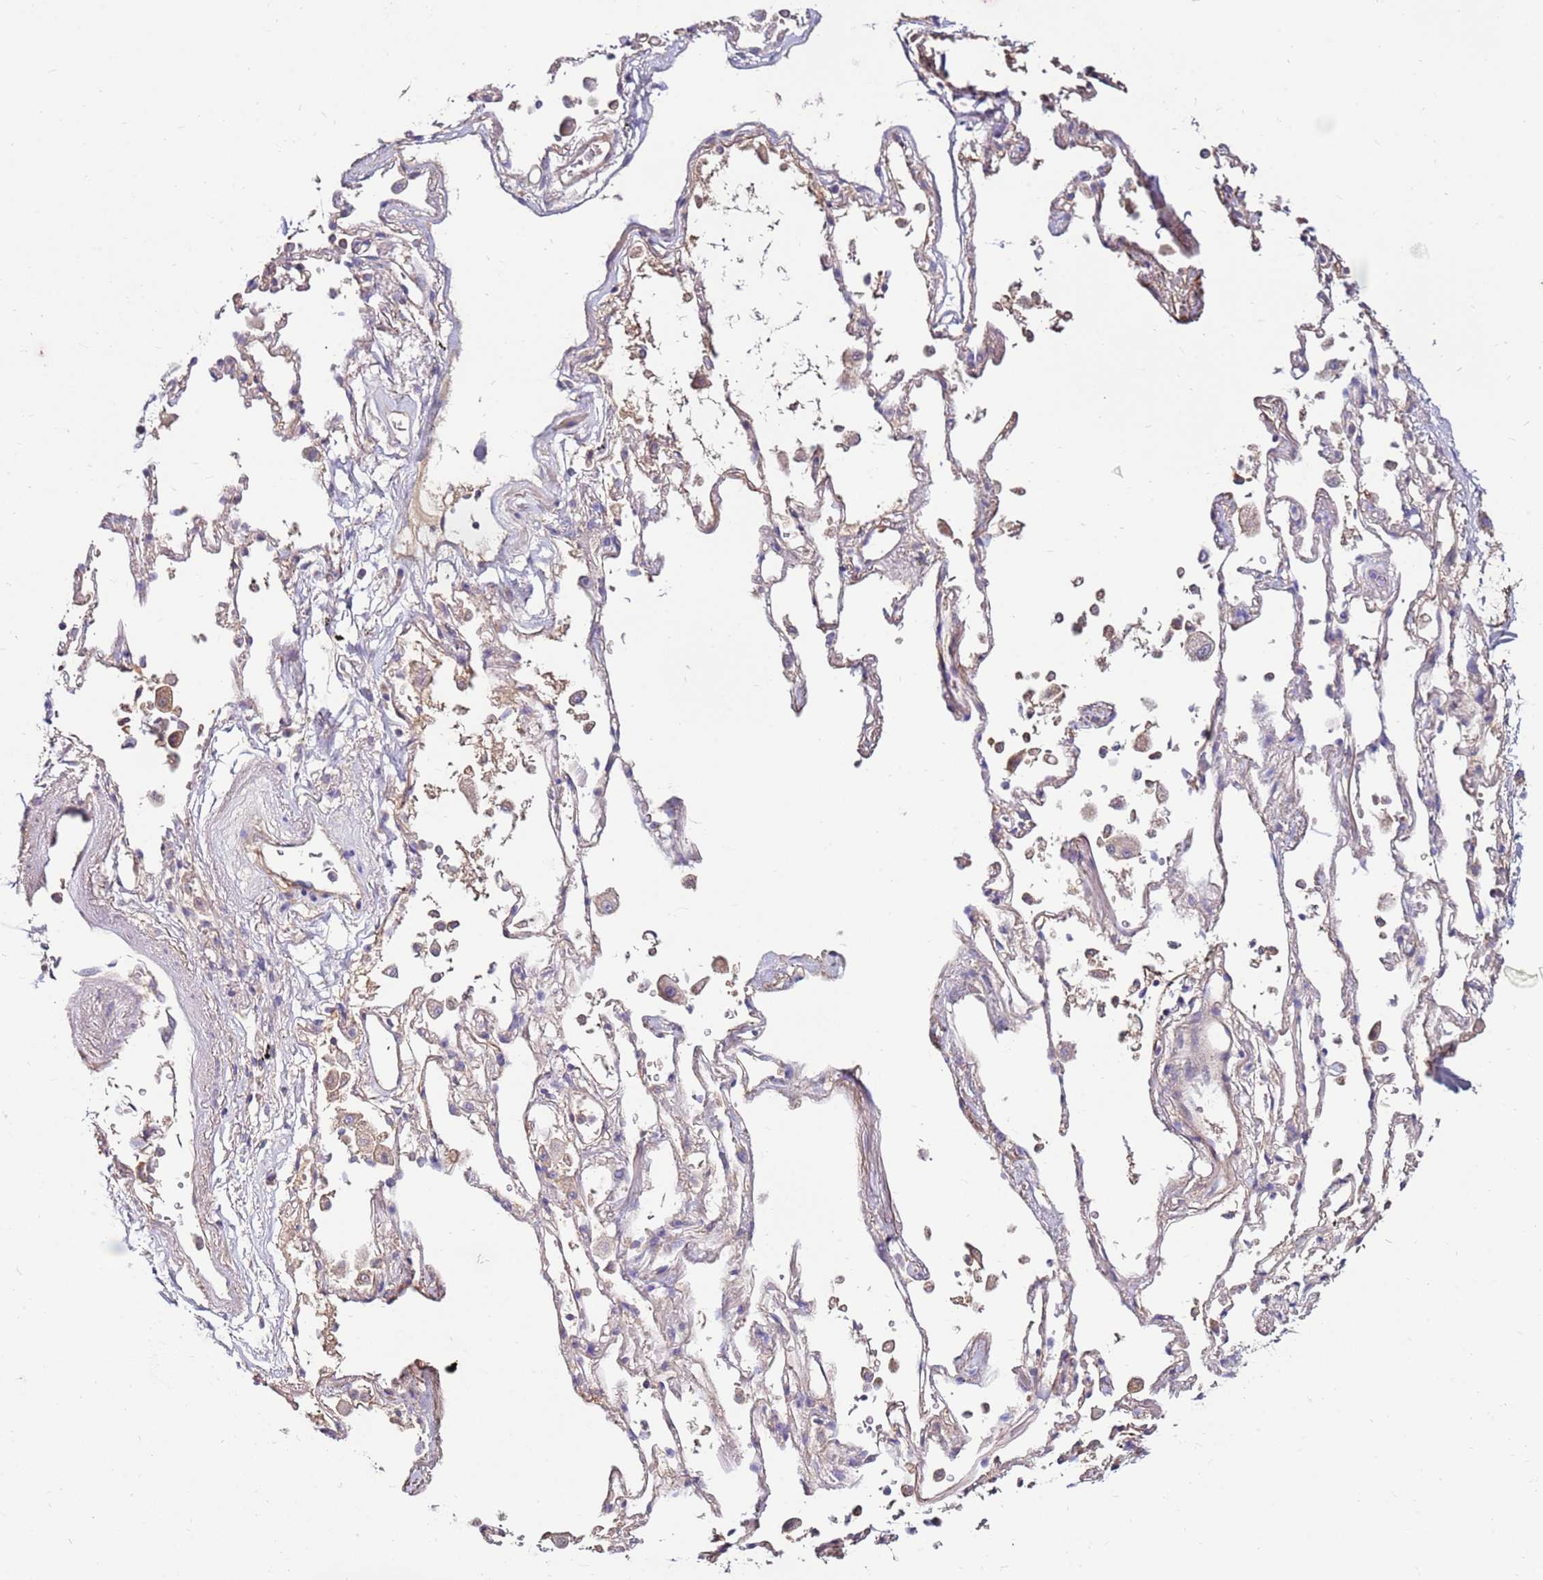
{"staining": {"intensity": "negative", "quantity": "none", "location": "none"}, "tissue": "adipose tissue", "cell_type": "Adipocytes", "image_type": "normal", "snomed": [{"axis": "morphology", "description": "Normal tissue, NOS"}, {"axis": "topography", "description": "Cartilage tissue"}], "caption": "IHC histopathology image of normal human adipose tissue stained for a protein (brown), which demonstrates no staining in adipocytes. (DAB (3,3'-diaminobenzidine) IHC with hematoxylin counter stain).", "gene": "SLC44A4", "patient": {"sex": "male", "age": 73}}